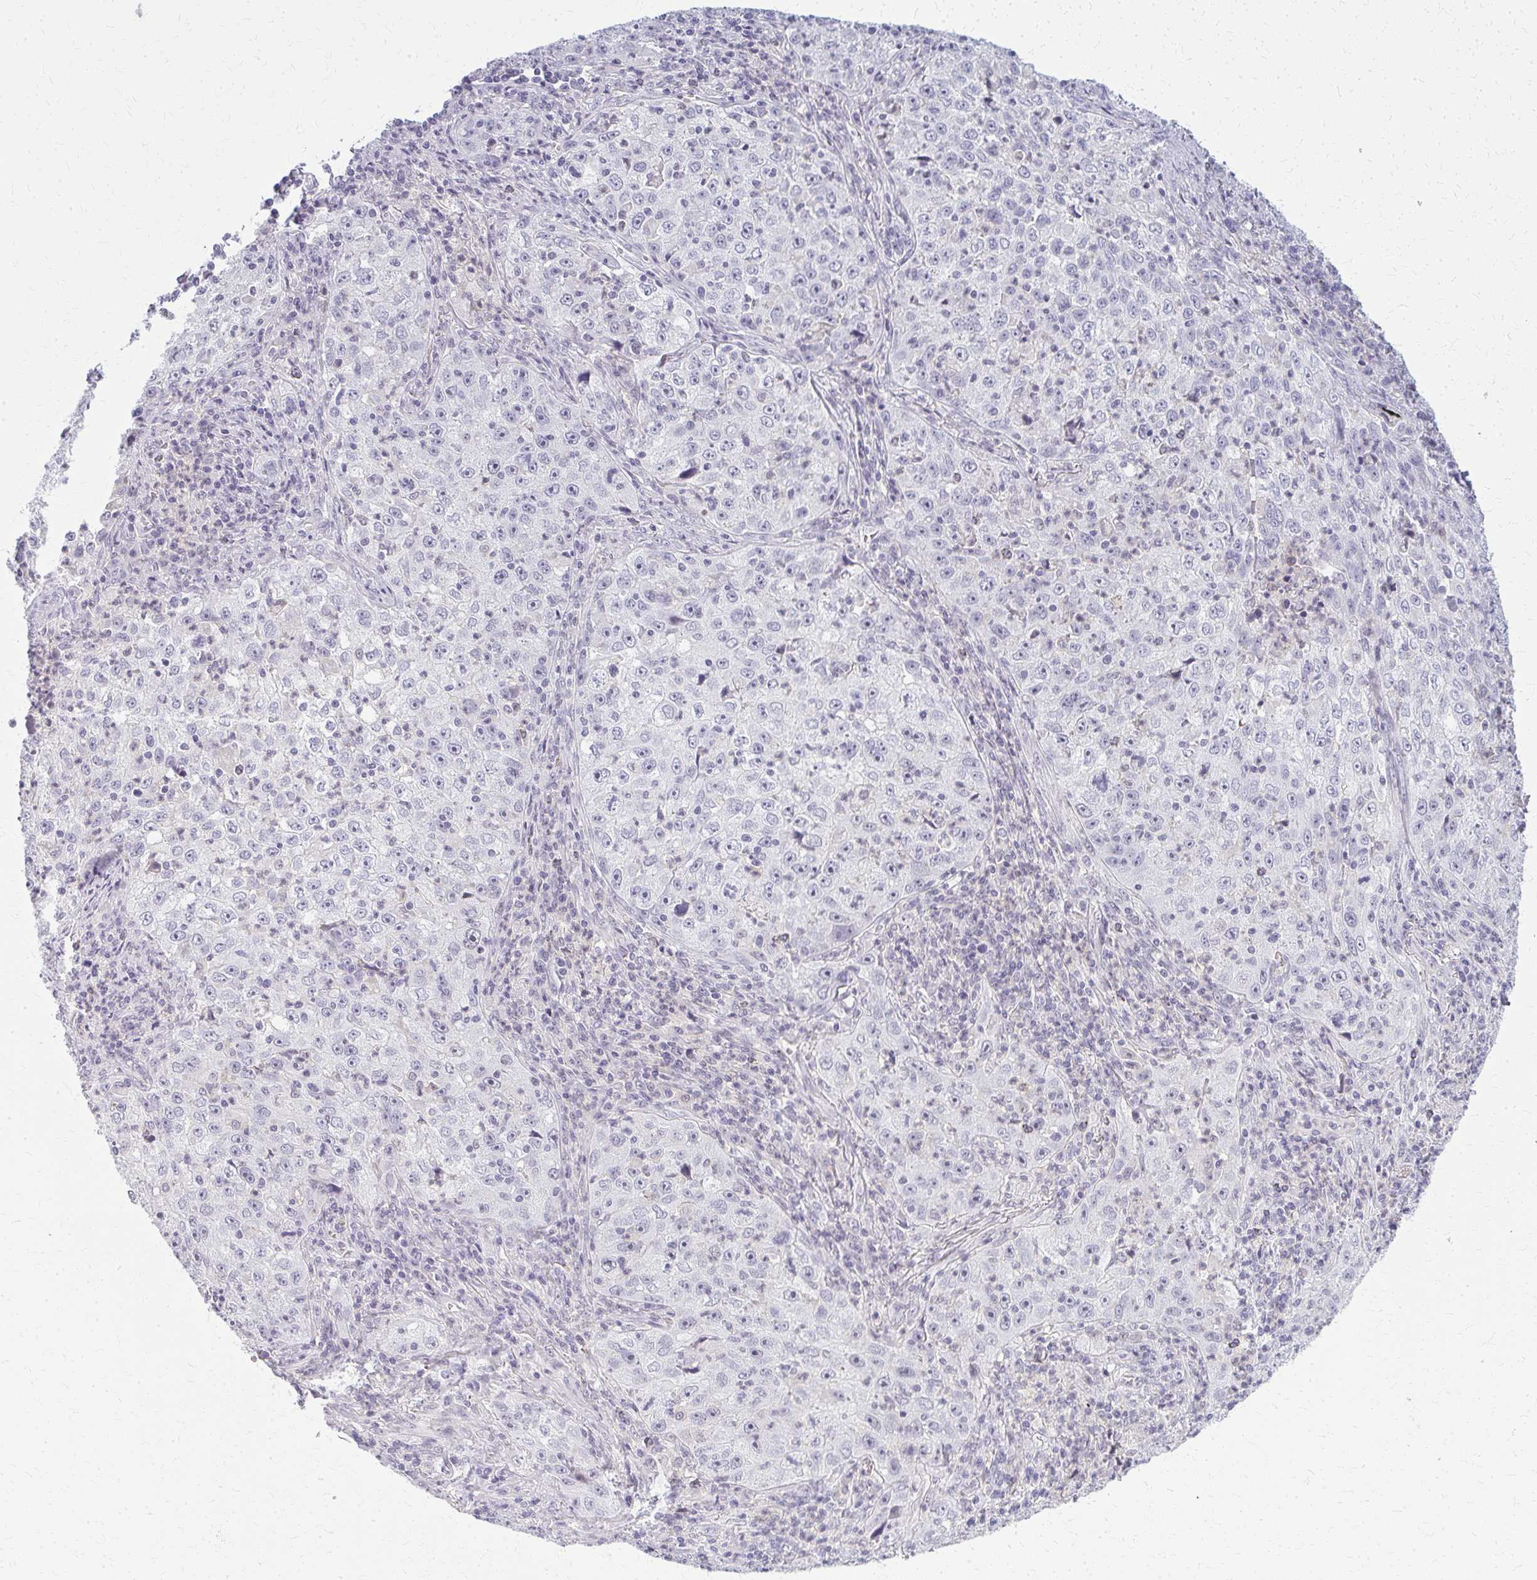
{"staining": {"intensity": "negative", "quantity": "none", "location": "none"}, "tissue": "lung cancer", "cell_type": "Tumor cells", "image_type": "cancer", "snomed": [{"axis": "morphology", "description": "Squamous cell carcinoma, NOS"}, {"axis": "topography", "description": "Lung"}], "caption": "Human lung cancer (squamous cell carcinoma) stained for a protein using IHC exhibits no expression in tumor cells.", "gene": "CASQ2", "patient": {"sex": "male", "age": 71}}